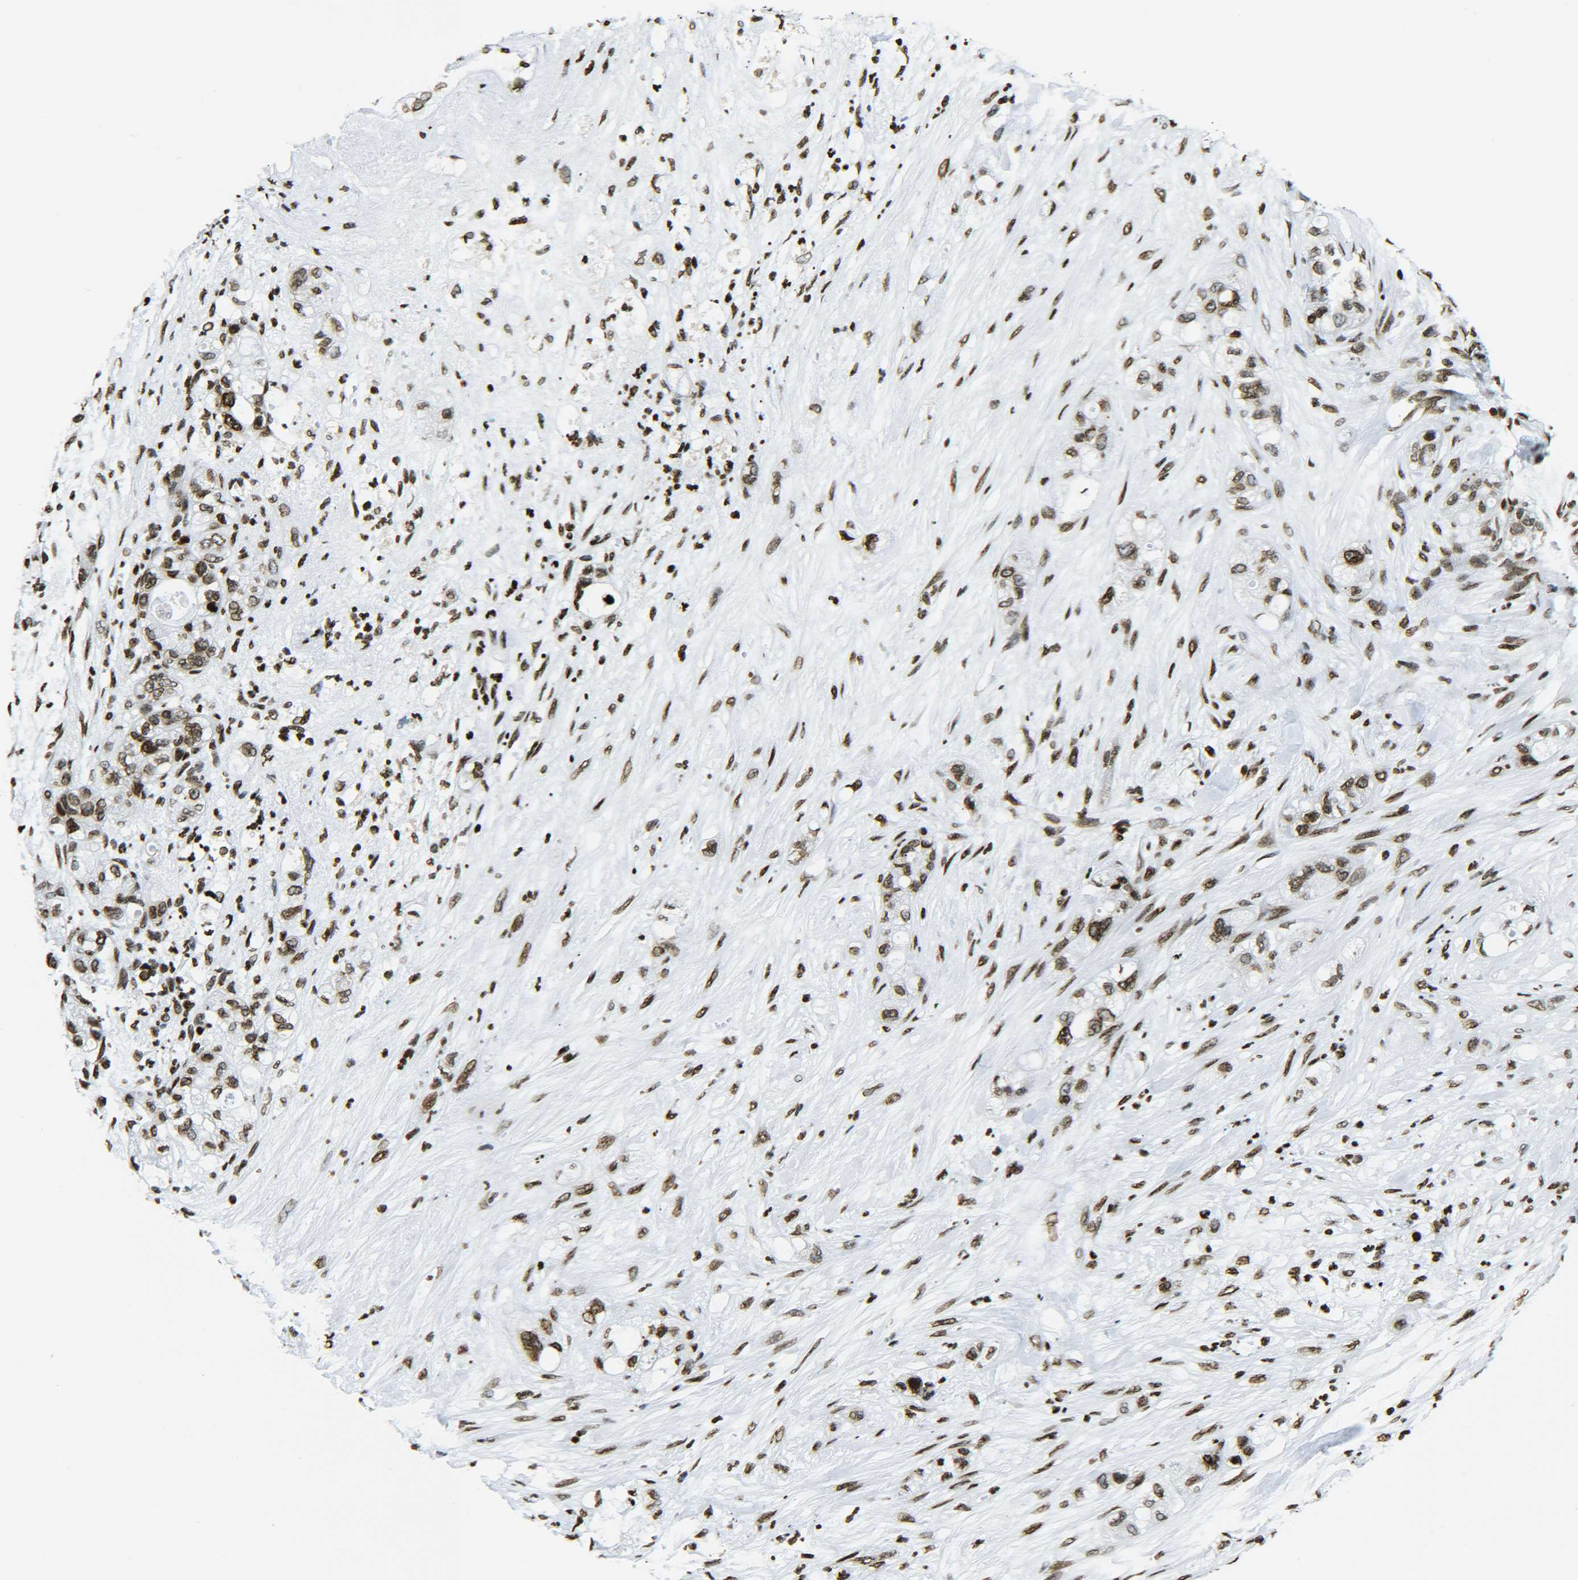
{"staining": {"intensity": "moderate", "quantity": ">75%", "location": "nuclear"}, "tissue": "pancreatic cancer", "cell_type": "Tumor cells", "image_type": "cancer", "snomed": [{"axis": "morphology", "description": "Adenocarcinoma, NOS"}, {"axis": "topography", "description": "Pancreas"}], "caption": "Immunohistochemistry photomicrograph of human pancreatic adenocarcinoma stained for a protein (brown), which exhibits medium levels of moderate nuclear positivity in approximately >75% of tumor cells.", "gene": "H2AX", "patient": {"sex": "female", "age": 78}}